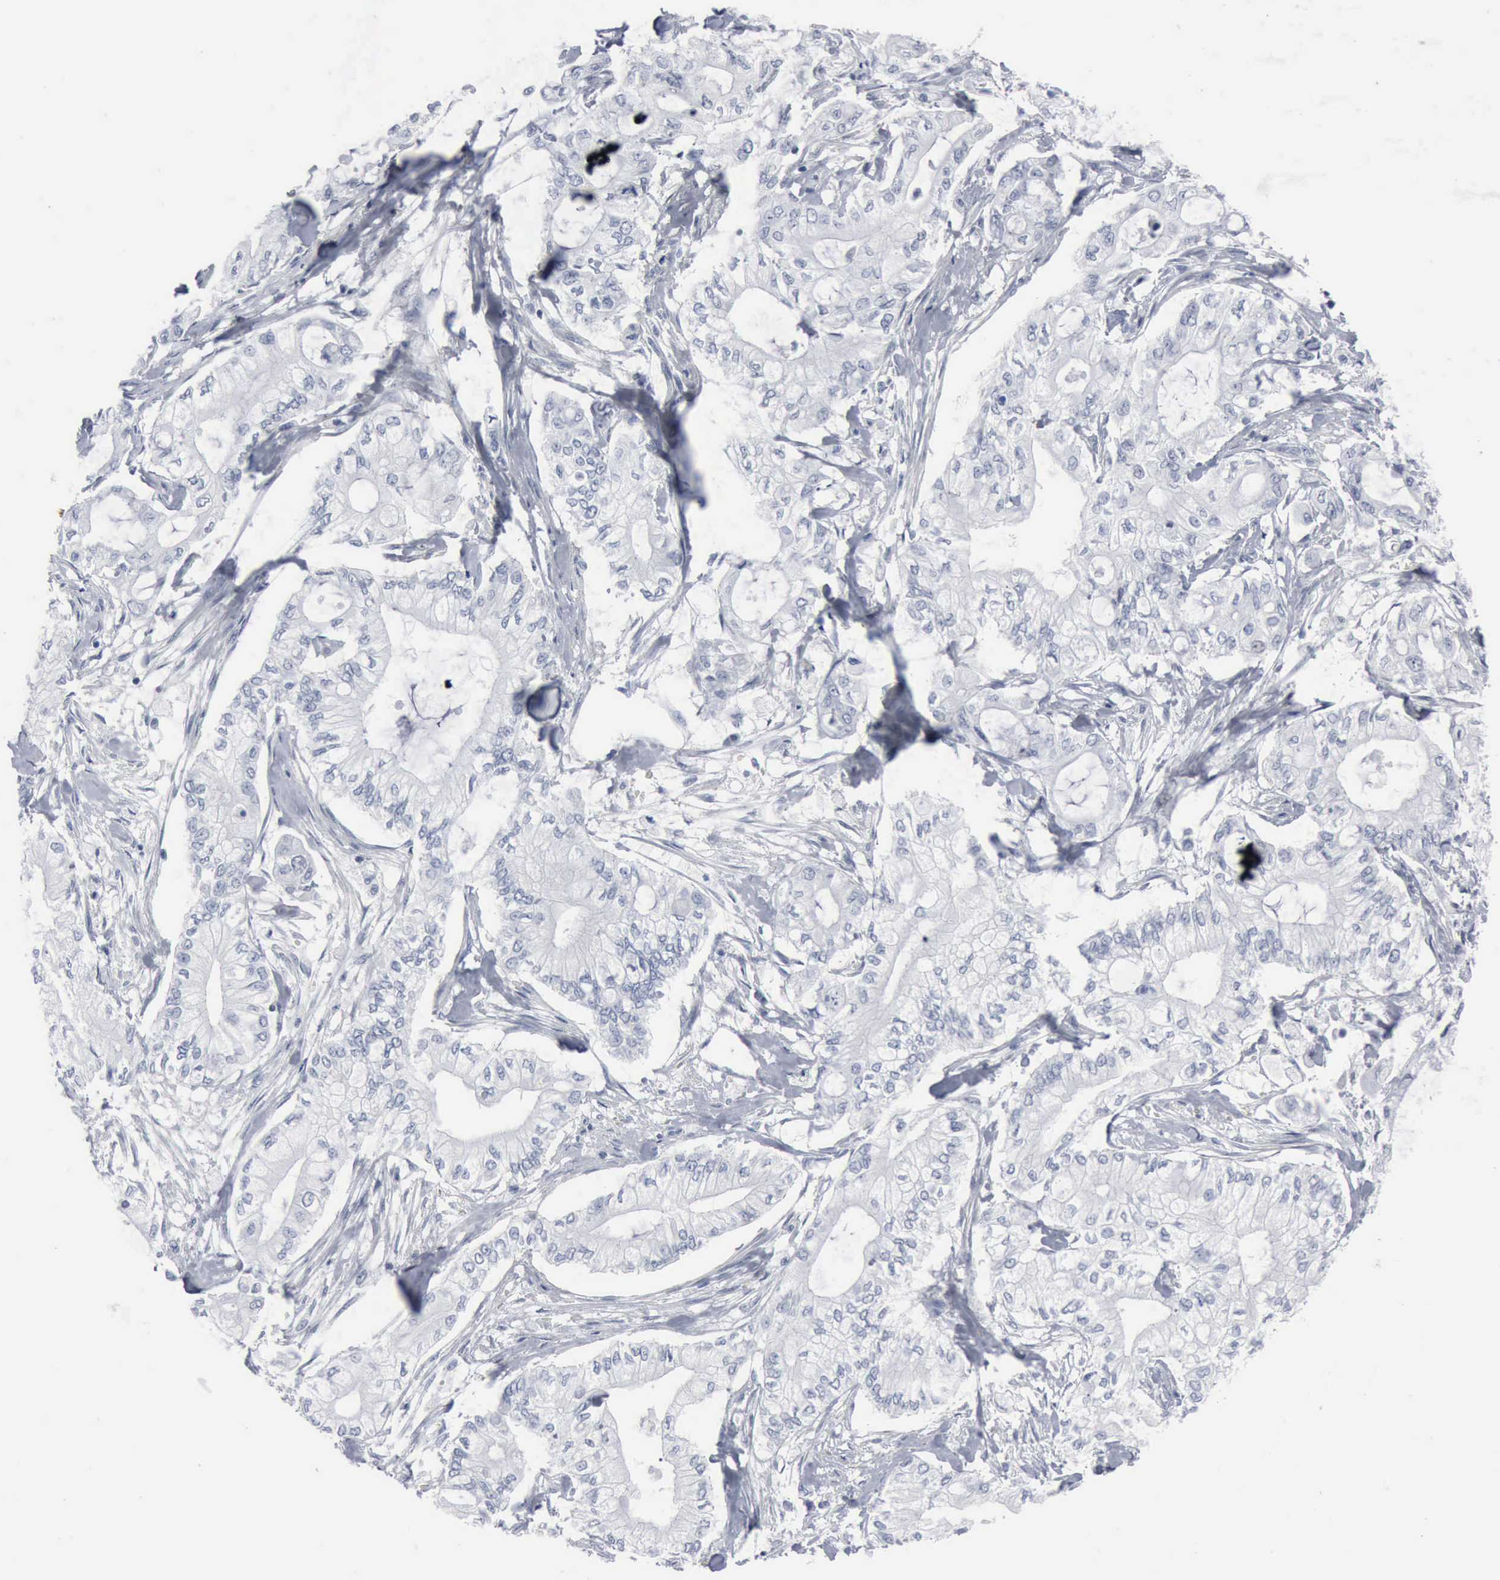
{"staining": {"intensity": "negative", "quantity": "none", "location": "none"}, "tissue": "pancreatic cancer", "cell_type": "Tumor cells", "image_type": "cancer", "snomed": [{"axis": "morphology", "description": "Adenocarcinoma, NOS"}, {"axis": "topography", "description": "Pancreas"}], "caption": "DAB immunohistochemical staining of human adenocarcinoma (pancreatic) displays no significant positivity in tumor cells. Nuclei are stained in blue.", "gene": "DMD", "patient": {"sex": "male", "age": 79}}